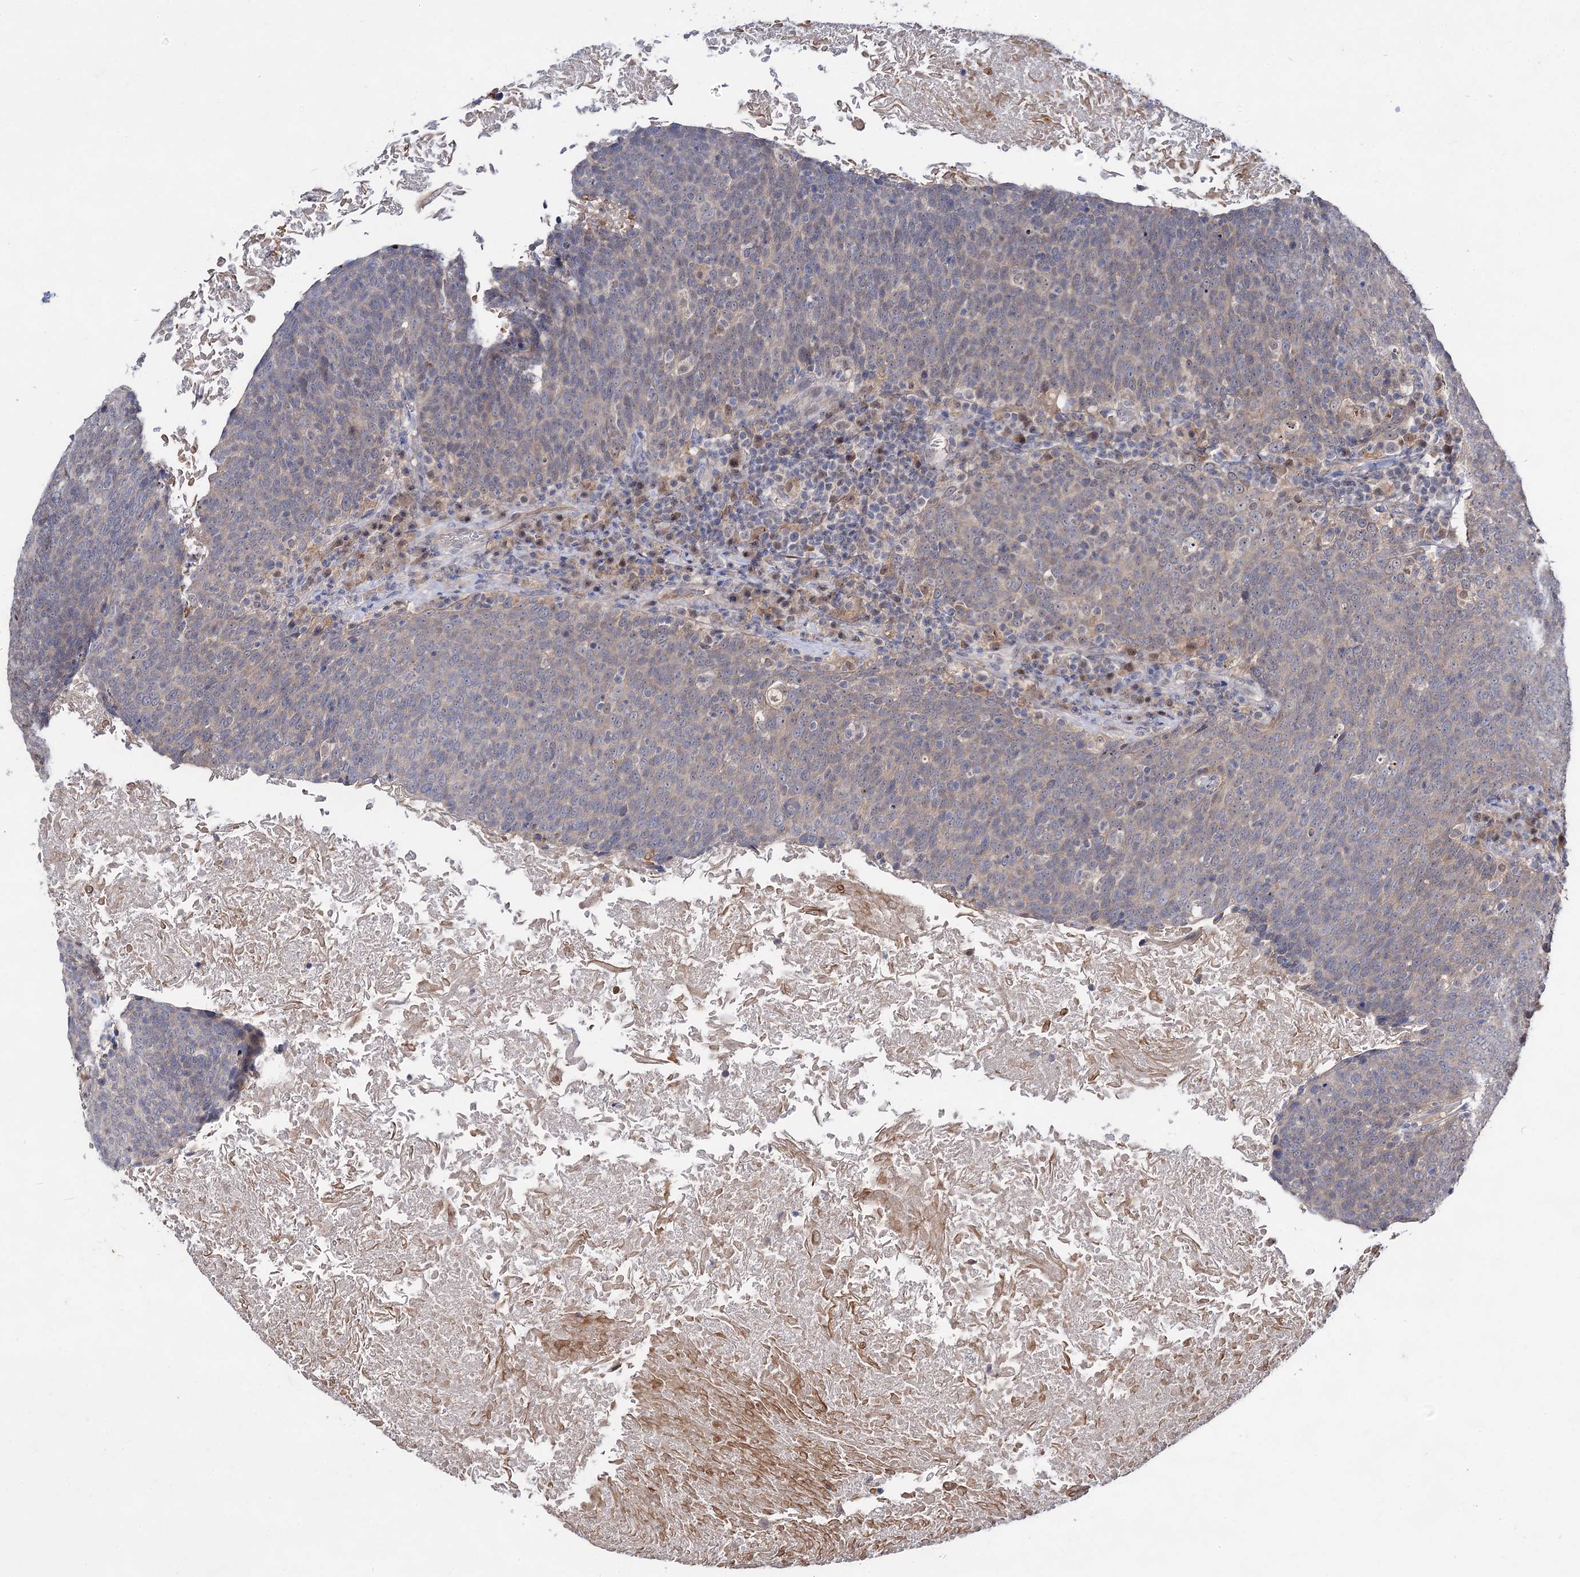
{"staining": {"intensity": "negative", "quantity": "none", "location": "none"}, "tissue": "head and neck cancer", "cell_type": "Tumor cells", "image_type": "cancer", "snomed": [{"axis": "morphology", "description": "Squamous cell carcinoma, NOS"}, {"axis": "morphology", "description": "Squamous cell carcinoma, metastatic, NOS"}, {"axis": "topography", "description": "Lymph node"}, {"axis": "topography", "description": "Head-Neck"}], "caption": "Immunohistochemistry of human head and neck cancer (squamous cell carcinoma) shows no positivity in tumor cells.", "gene": "ACTR6", "patient": {"sex": "male", "age": 62}}